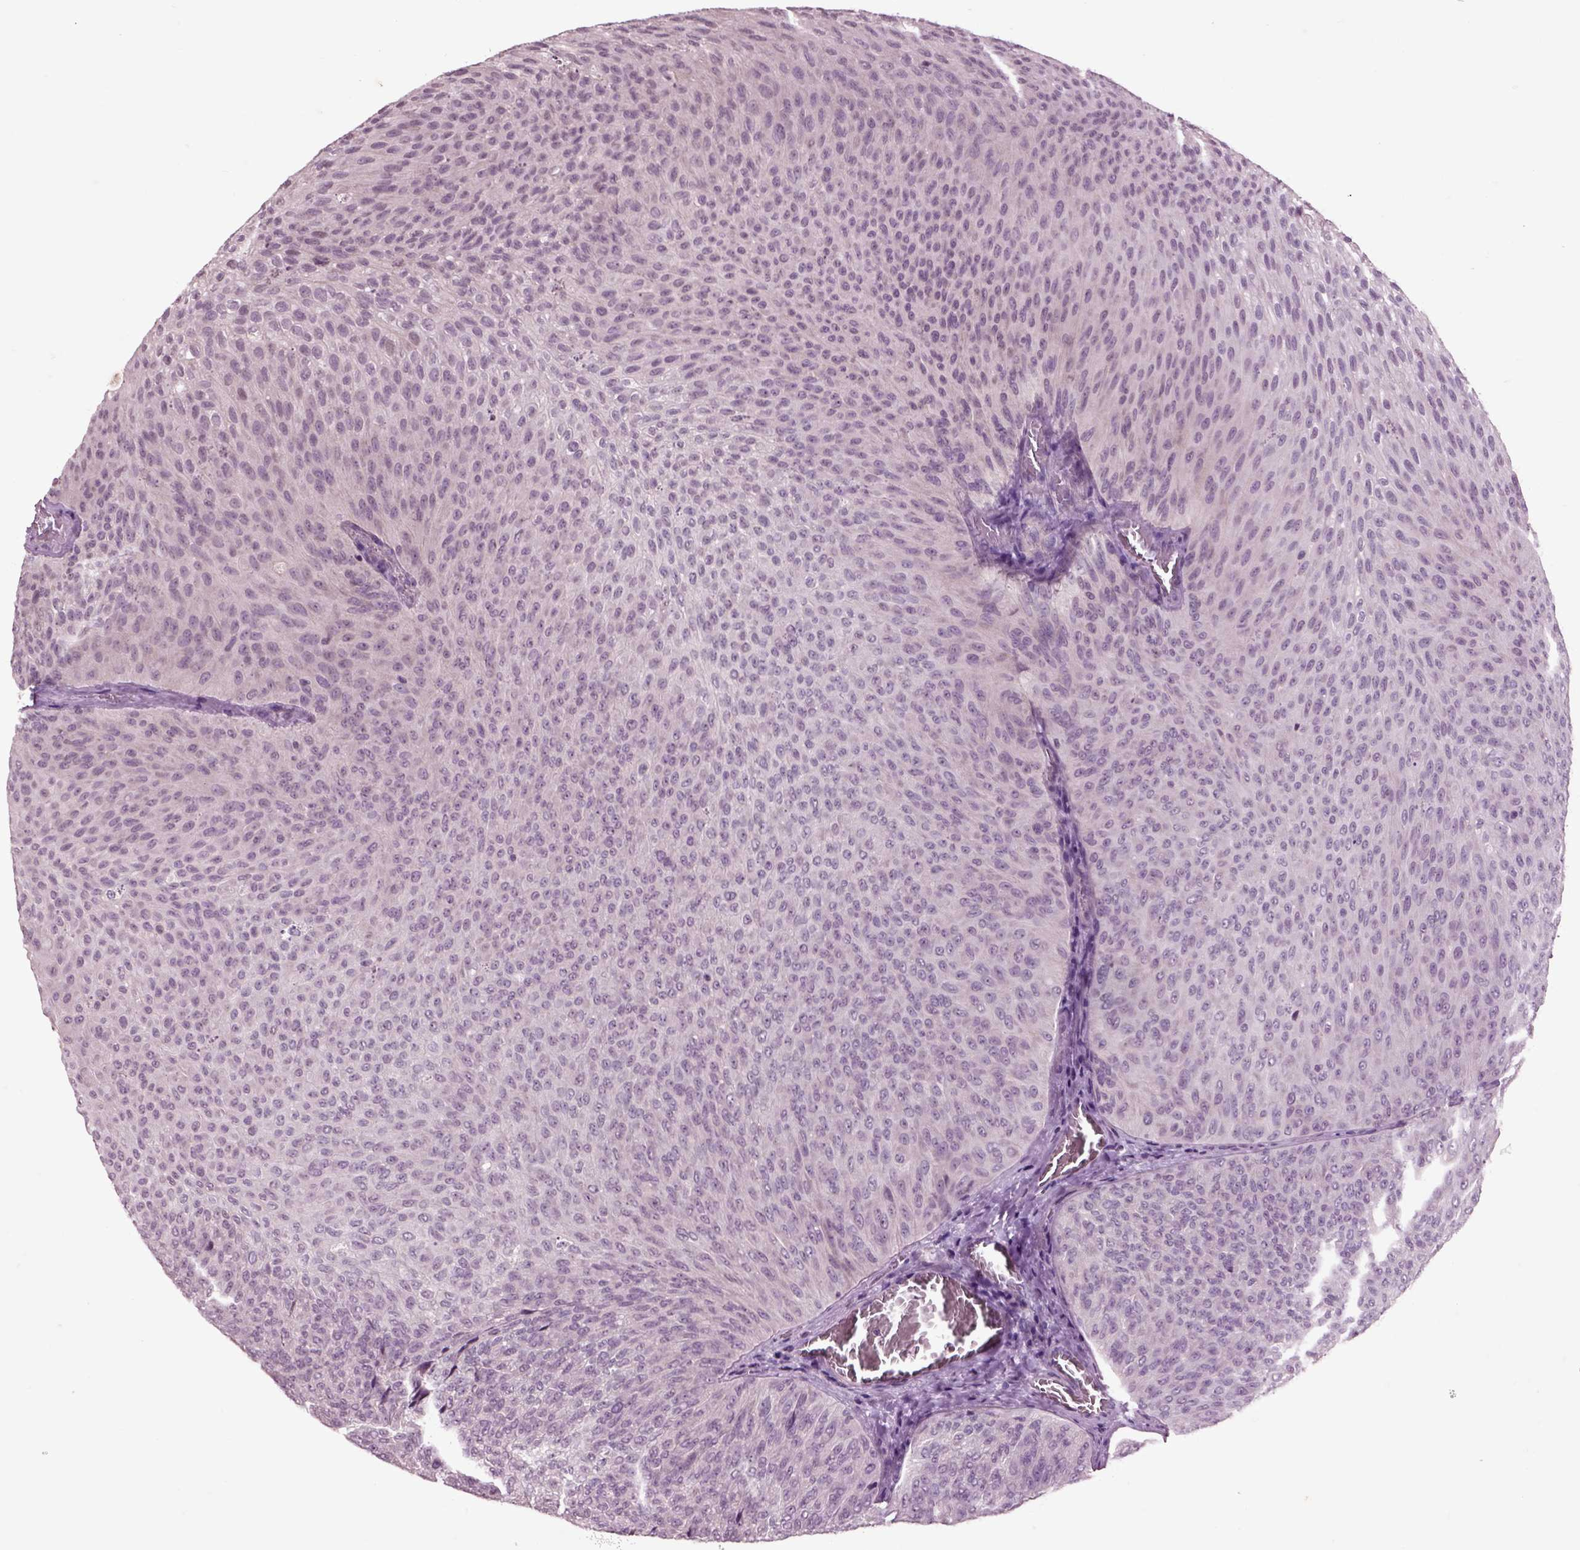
{"staining": {"intensity": "negative", "quantity": "none", "location": "none"}, "tissue": "urothelial cancer", "cell_type": "Tumor cells", "image_type": "cancer", "snomed": [{"axis": "morphology", "description": "Urothelial carcinoma, Low grade"}, {"axis": "topography", "description": "Urinary bladder"}], "caption": "Protein analysis of urothelial cancer demonstrates no significant positivity in tumor cells. (DAB immunohistochemistry, high magnification).", "gene": "CHGB", "patient": {"sex": "male", "age": 78}}